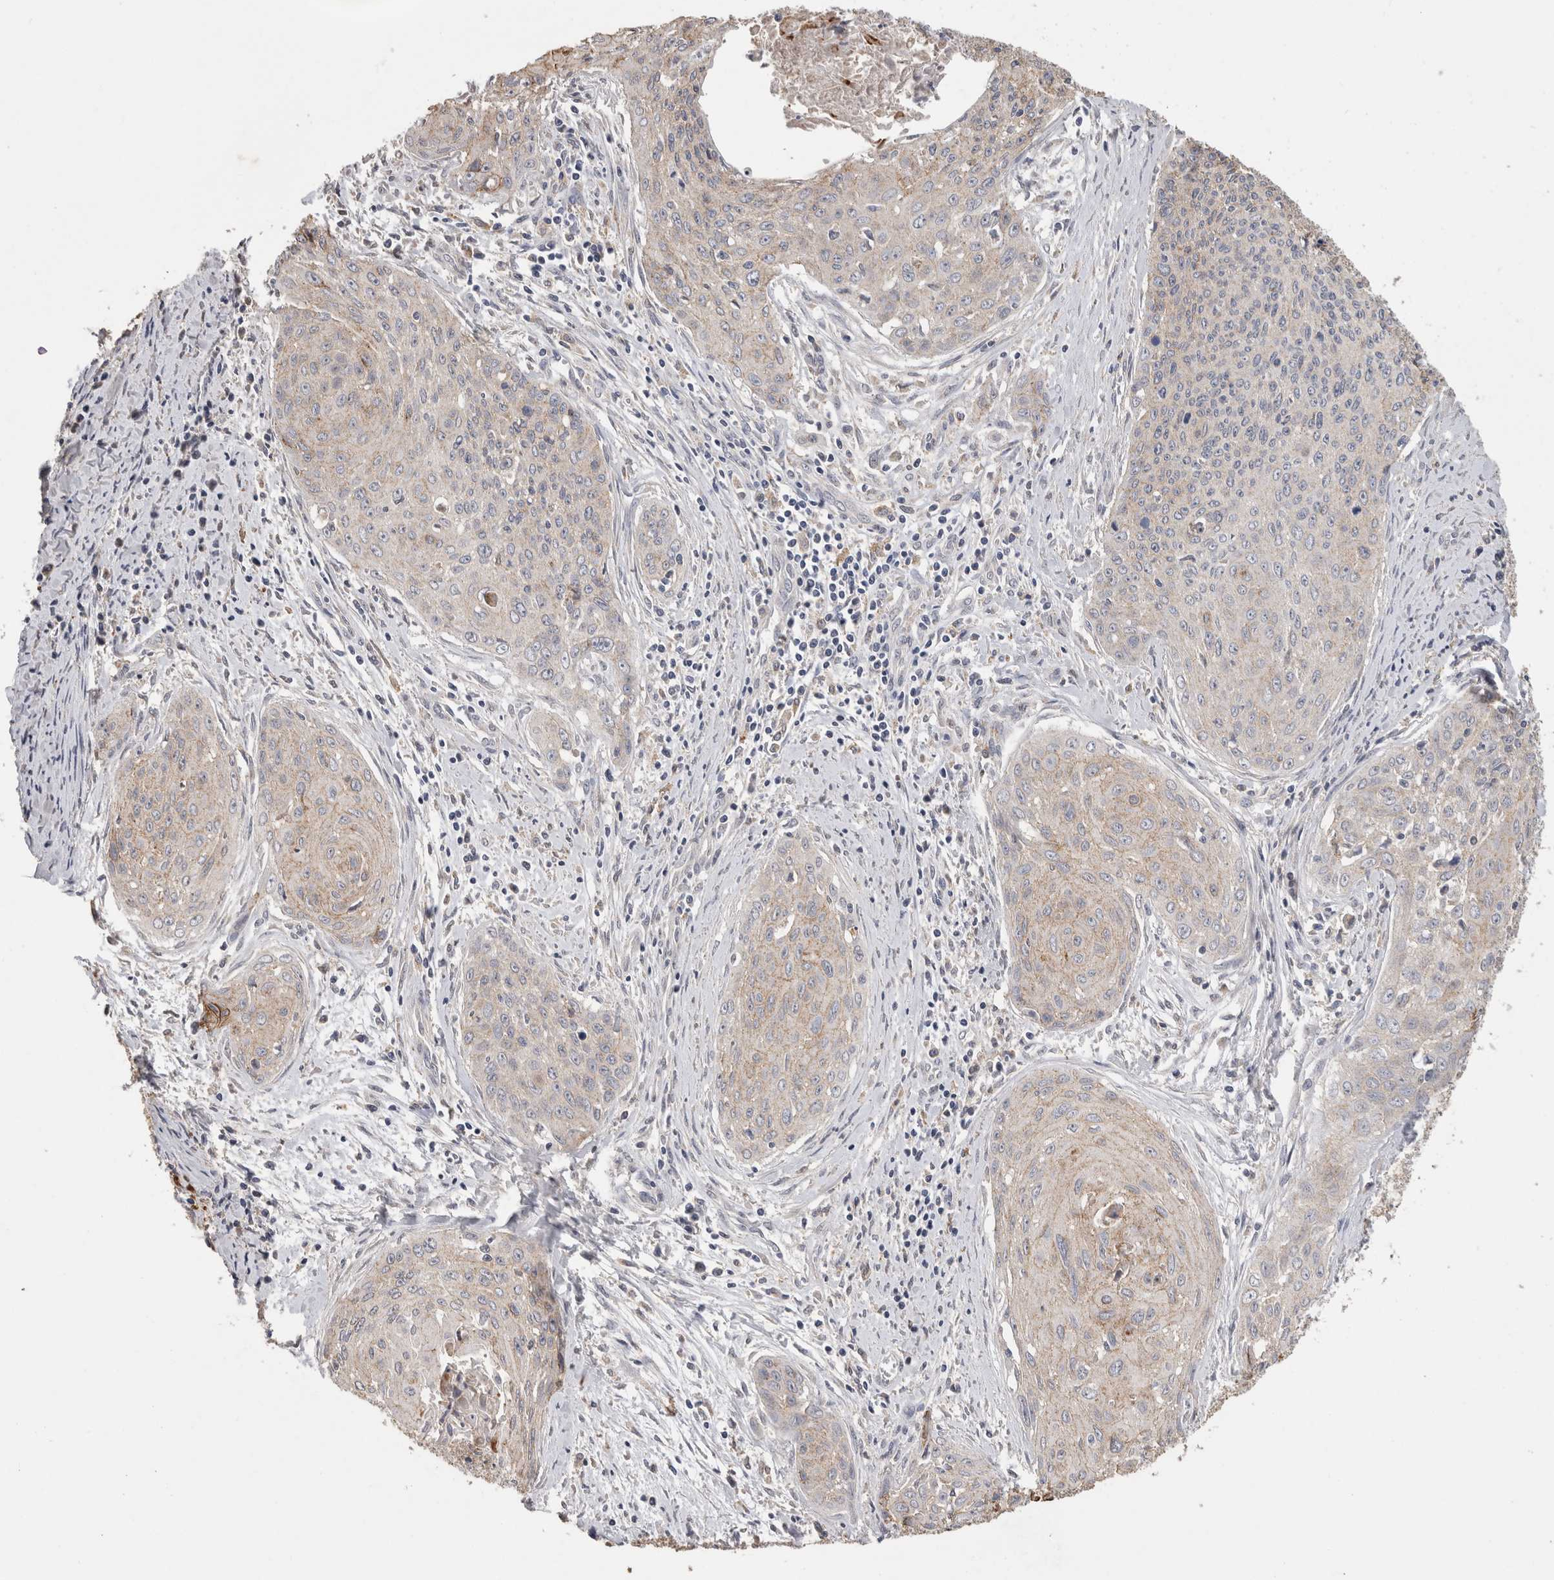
{"staining": {"intensity": "weak", "quantity": ">75%", "location": "cytoplasmic/membranous"}, "tissue": "cervical cancer", "cell_type": "Tumor cells", "image_type": "cancer", "snomed": [{"axis": "morphology", "description": "Squamous cell carcinoma, NOS"}, {"axis": "topography", "description": "Cervix"}], "caption": "High-magnification brightfield microscopy of cervical squamous cell carcinoma stained with DAB (brown) and counterstained with hematoxylin (blue). tumor cells exhibit weak cytoplasmic/membranous staining is identified in approximately>75% of cells.", "gene": "CNTFR", "patient": {"sex": "female", "age": 55}}